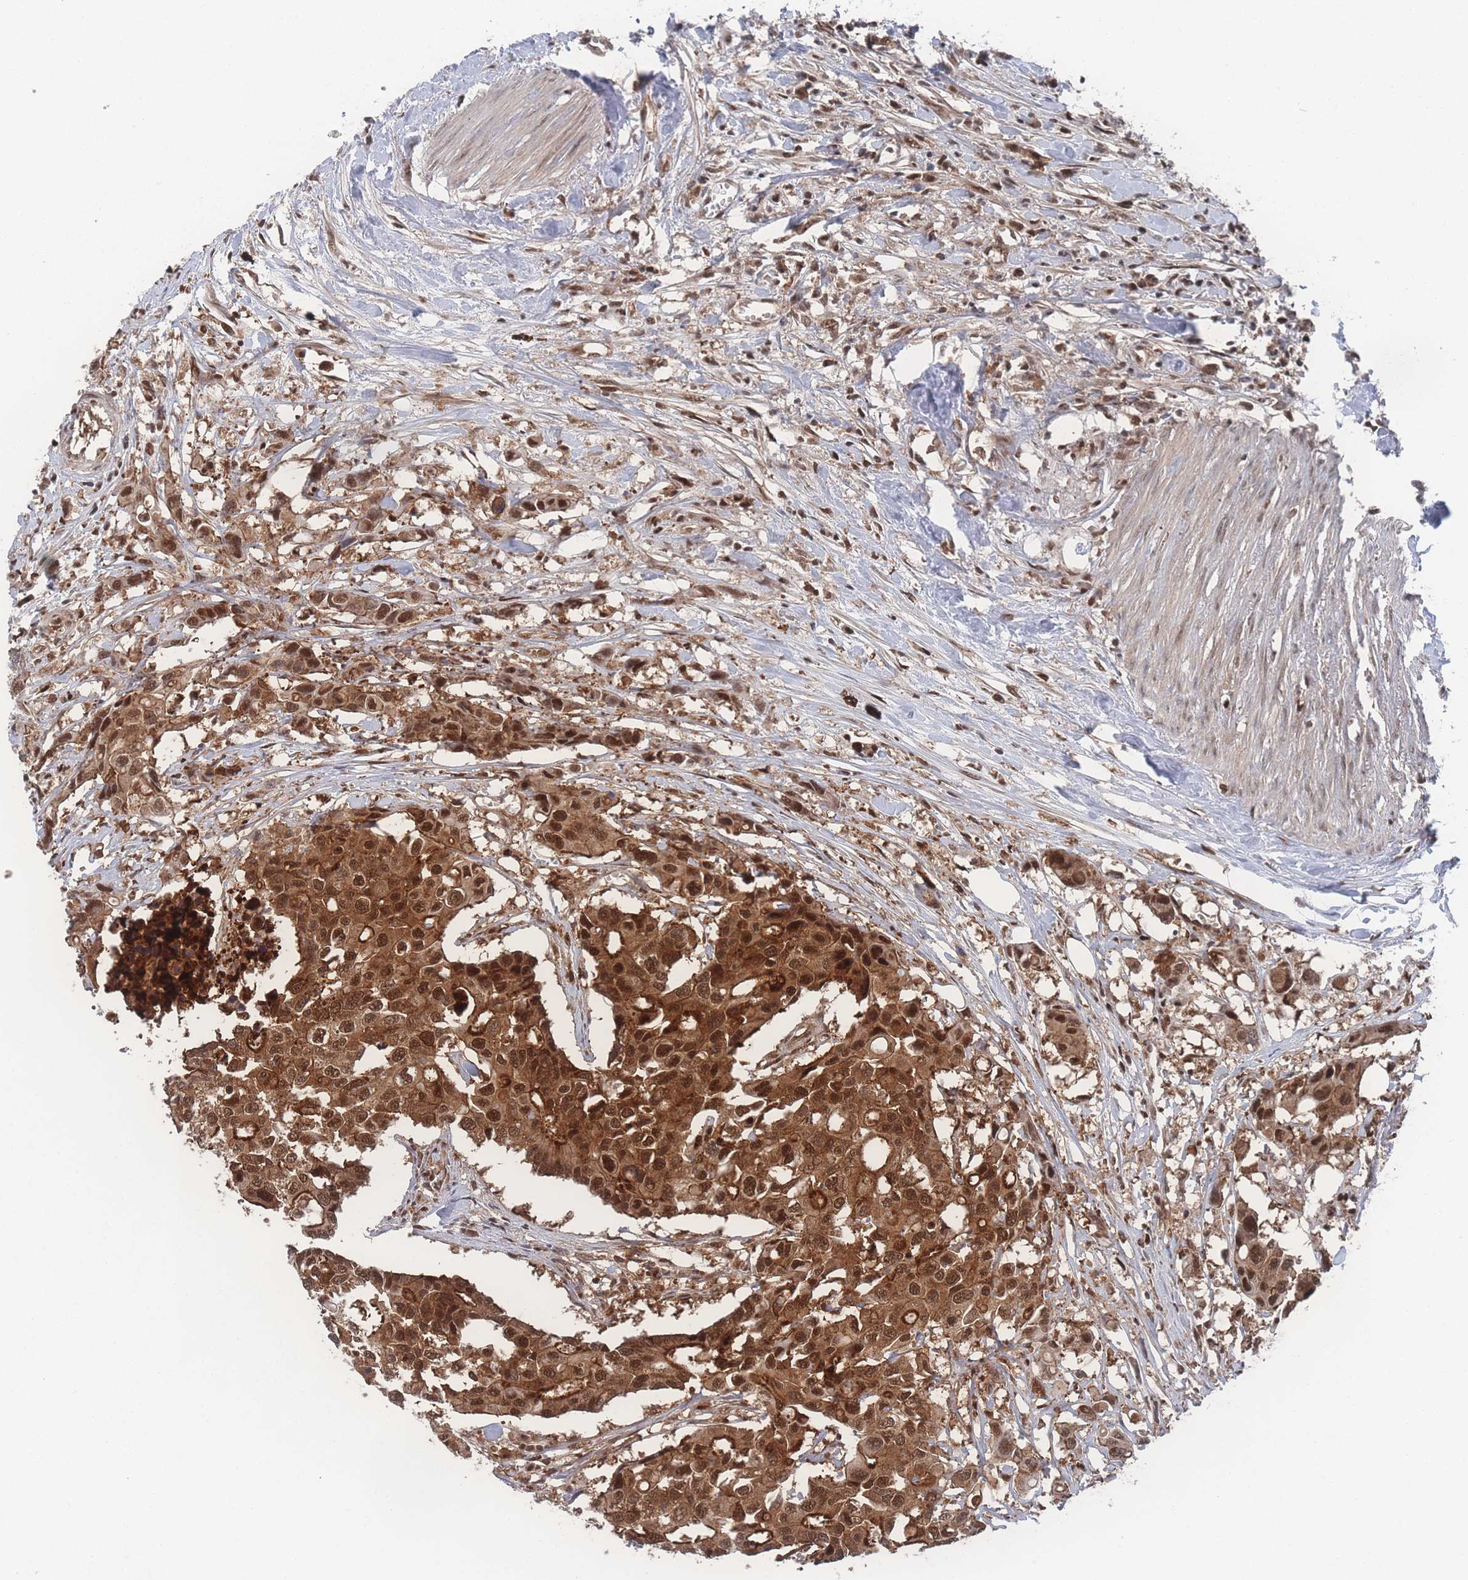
{"staining": {"intensity": "strong", "quantity": ">75%", "location": "cytoplasmic/membranous,nuclear"}, "tissue": "colorectal cancer", "cell_type": "Tumor cells", "image_type": "cancer", "snomed": [{"axis": "morphology", "description": "Adenocarcinoma, NOS"}, {"axis": "topography", "description": "Colon"}], "caption": "Colorectal adenocarcinoma stained with a brown dye exhibits strong cytoplasmic/membranous and nuclear positive positivity in about >75% of tumor cells.", "gene": "PSMA1", "patient": {"sex": "male", "age": 77}}